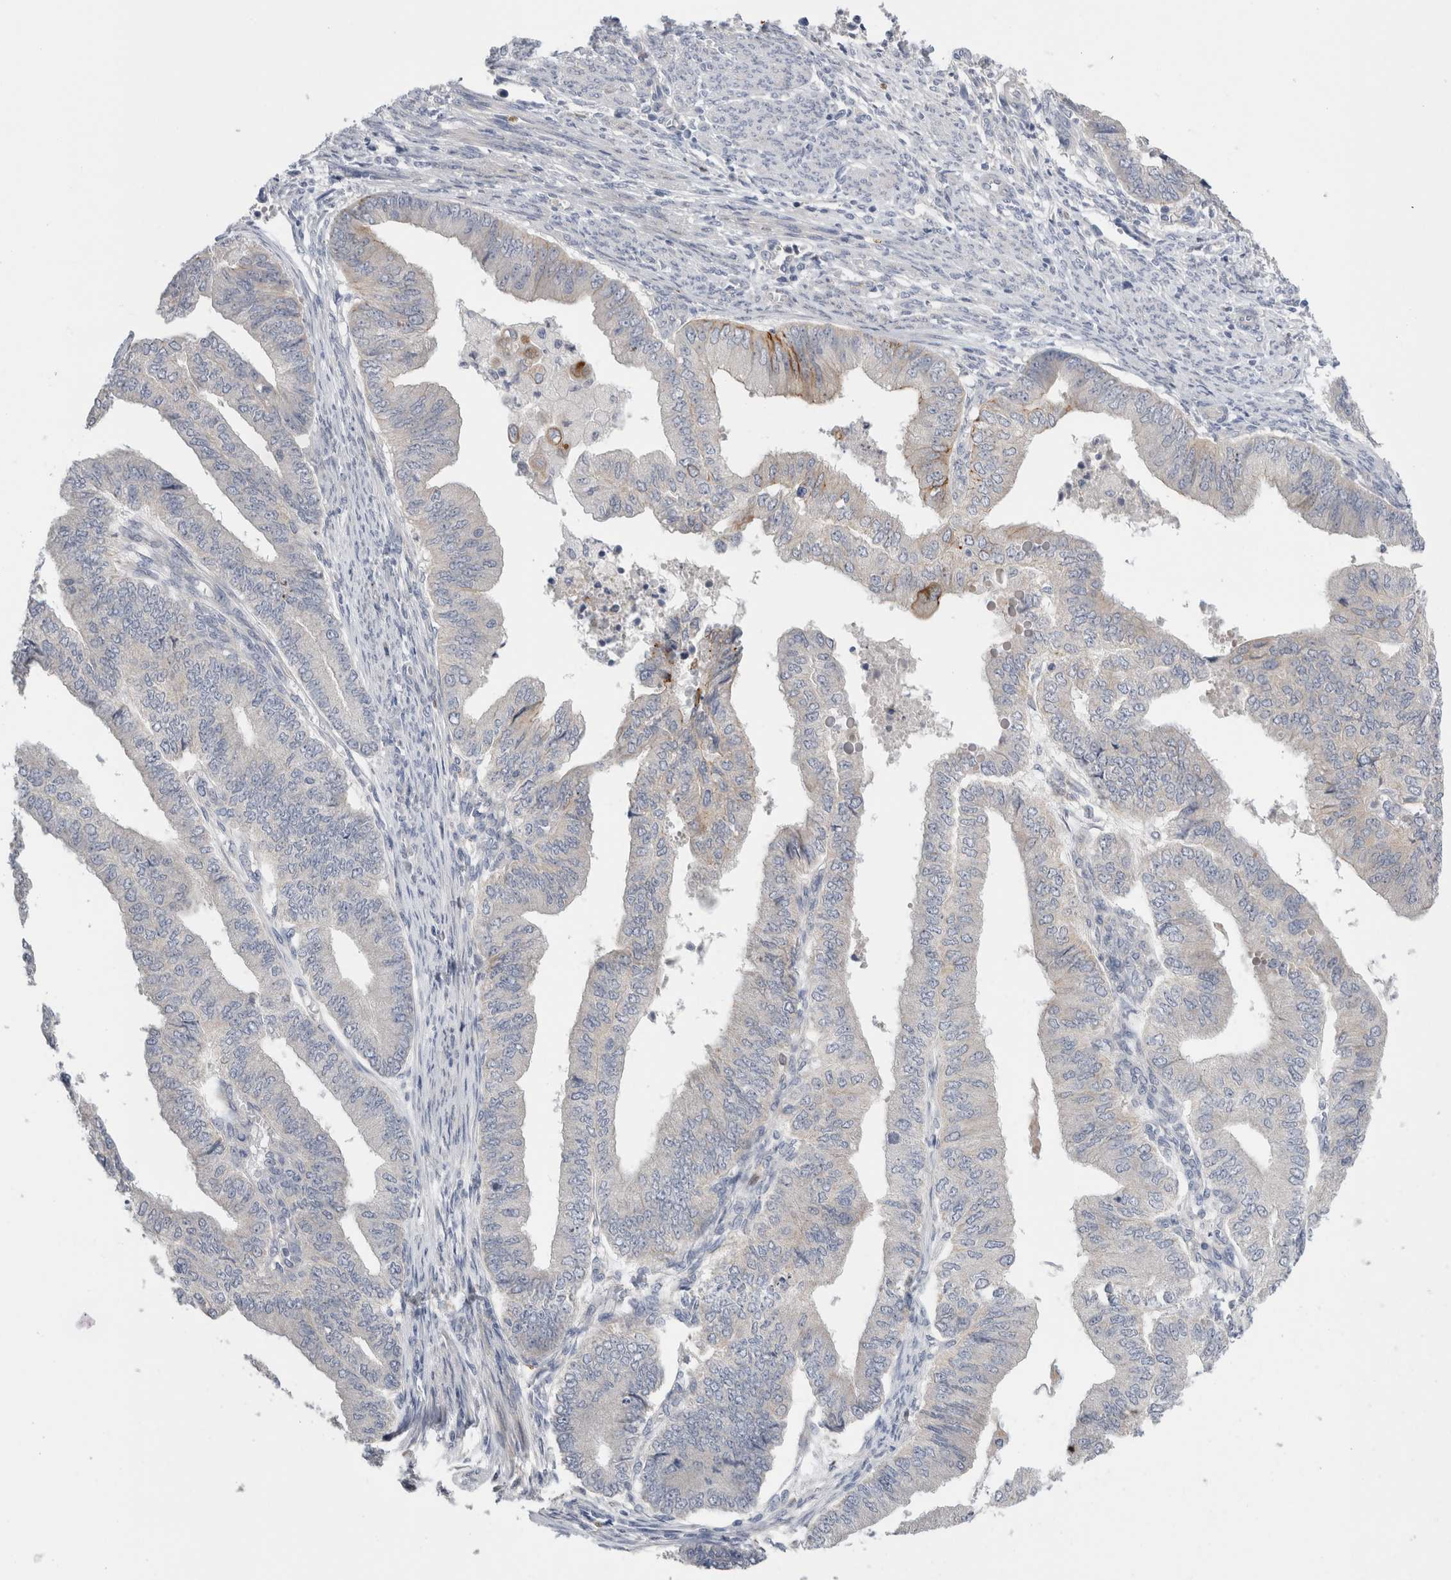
{"staining": {"intensity": "weak", "quantity": "<25%", "location": "cytoplasmic/membranous"}, "tissue": "endometrial cancer", "cell_type": "Tumor cells", "image_type": "cancer", "snomed": [{"axis": "morphology", "description": "Polyp, NOS"}, {"axis": "morphology", "description": "Adenocarcinoma, NOS"}, {"axis": "morphology", "description": "Adenoma, NOS"}, {"axis": "topography", "description": "Endometrium"}], "caption": "This is an IHC photomicrograph of human endometrial cancer. There is no expression in tumor cells.", "gene": "SLC20A2", "patient": {"sex": "female", "age": 79}}